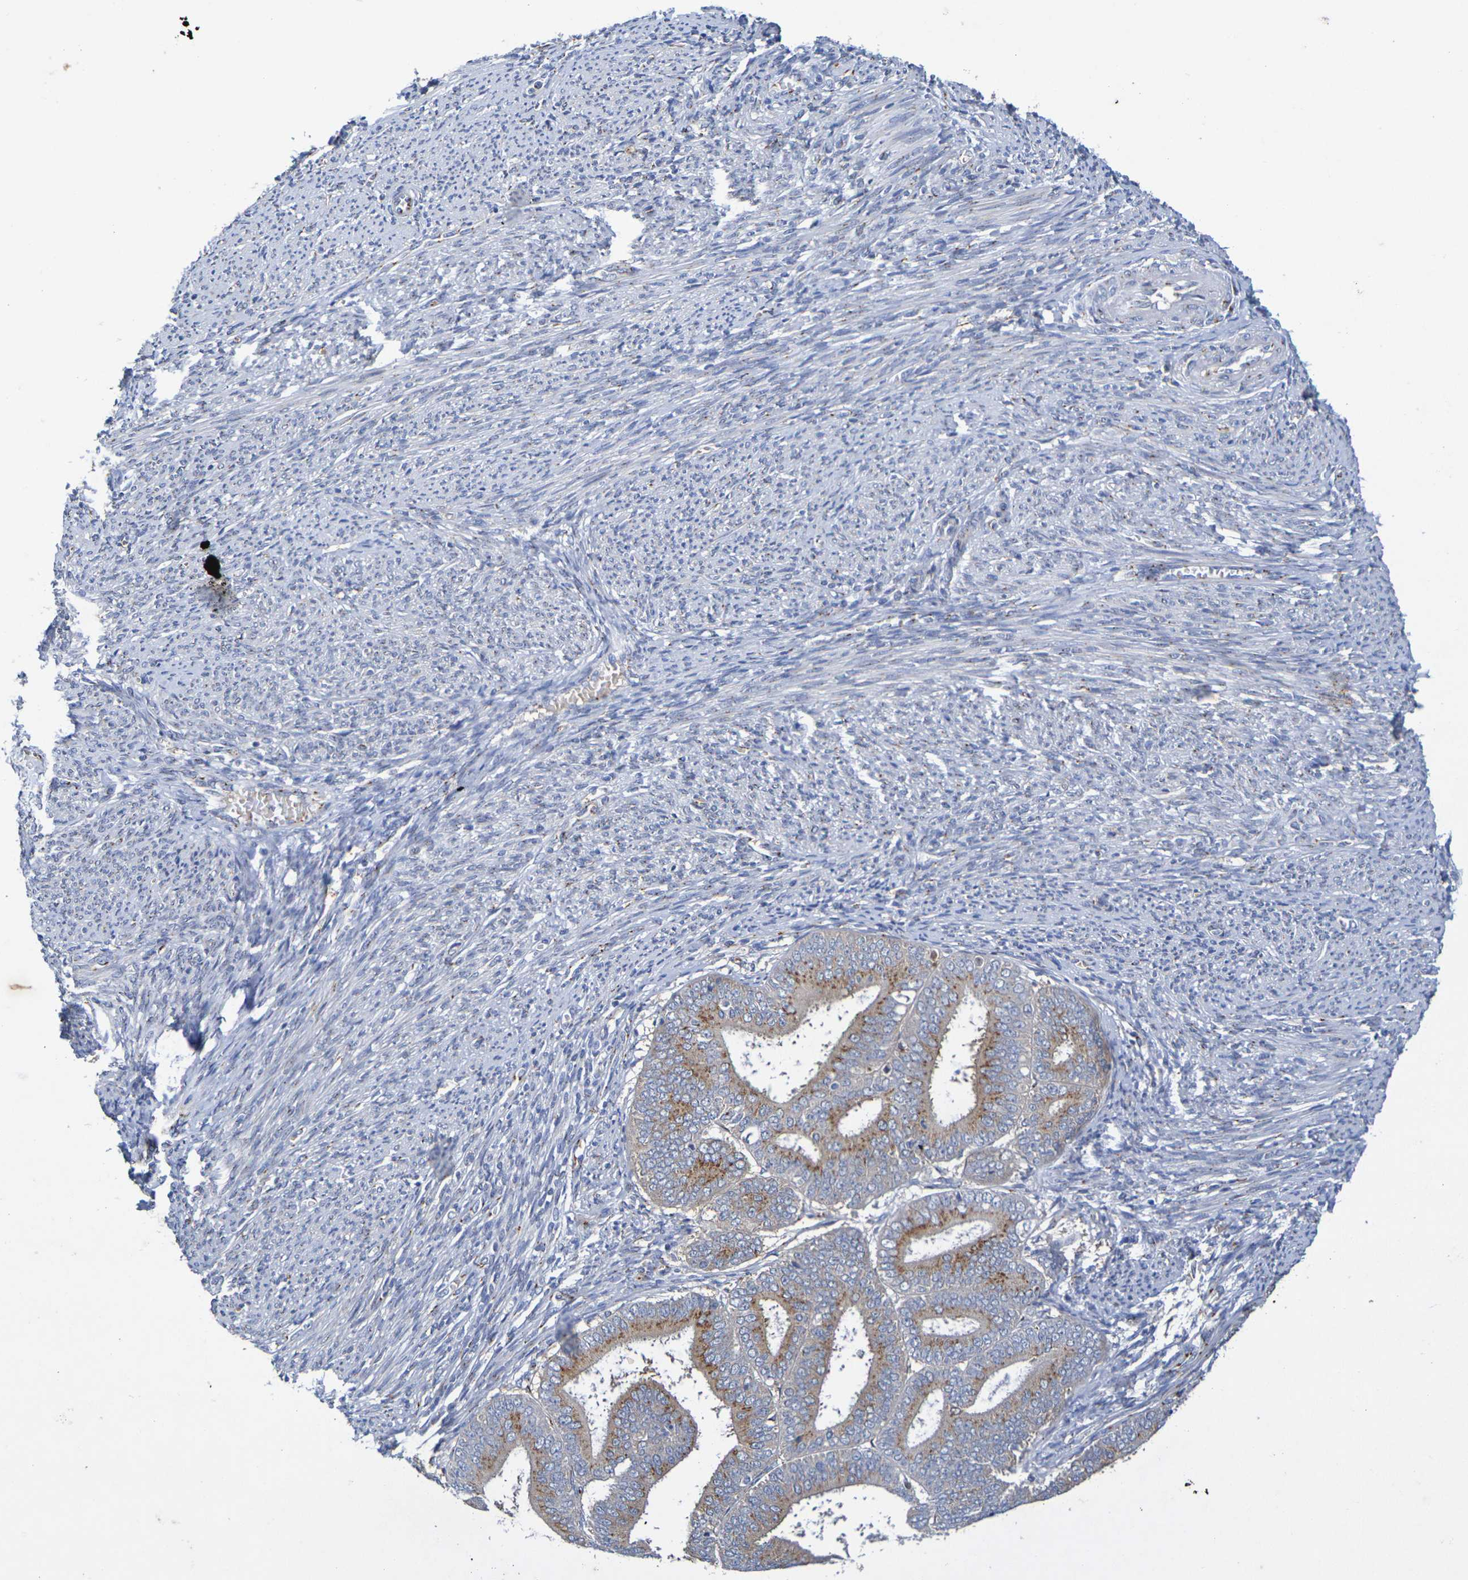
{"staining": {"intensity": "moderate", "quantity": ">75%", "location": "cytoplasmic/membranous"}, "tissue": "endometrial cancer", "cell_type": "Tumor cells", "image_type": "cancer", "snomed": [{"axis": "morphology", "description": "Adenocarcinoma, NOS"}, {"axis": "topography", "description": "Endometrium"}], "caption": "A brown stain shows moderate cytoplasmic/membranous positivity of a protein in human endometrial cancer tumor cells.", "gene": "DCP2", "patient": {"sex": "female", "age": 63}}